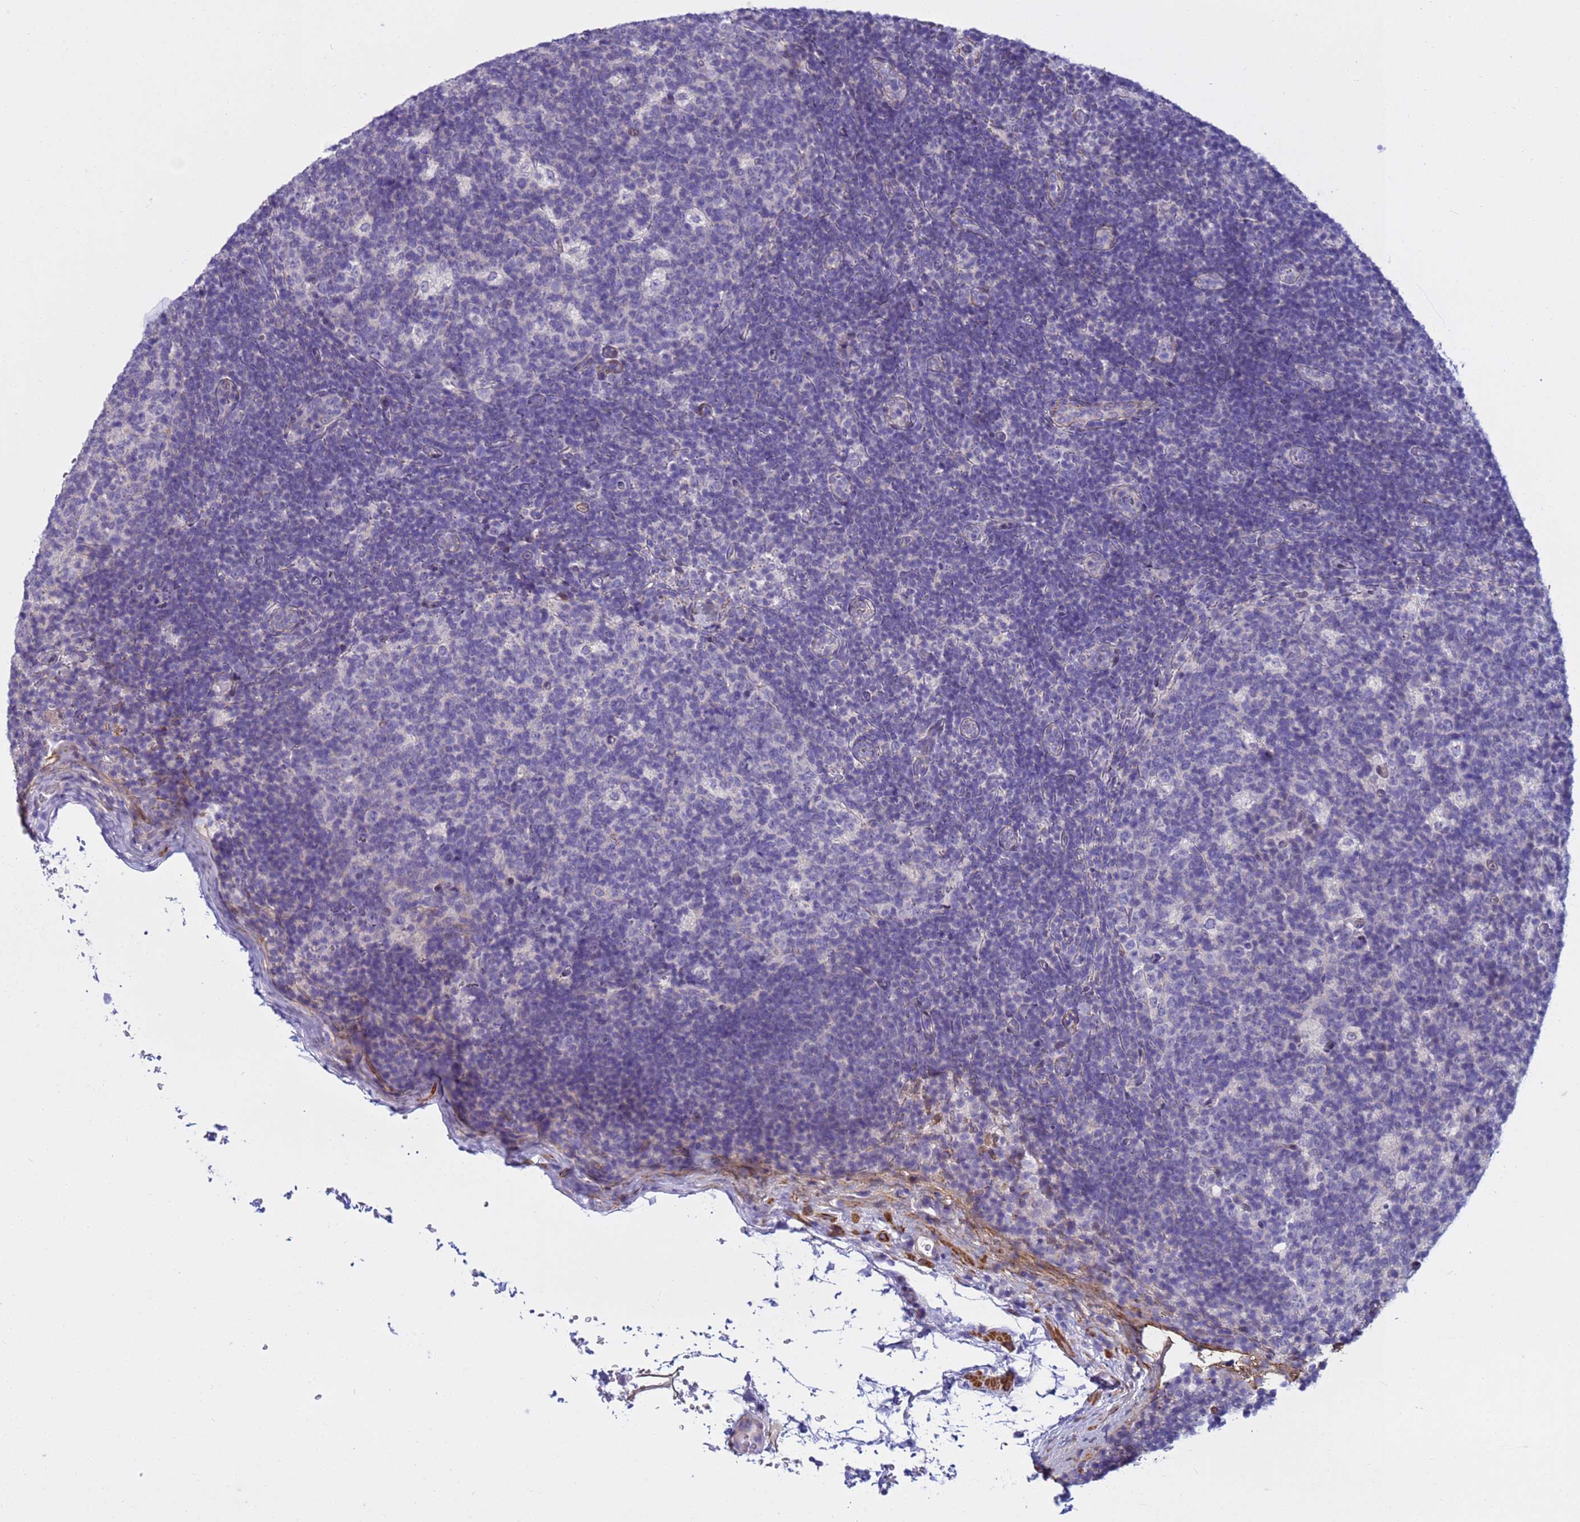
{"staining": {"intensity": "negative", "quantity": "none", "location": "none"}, "tissue": "lymph node", "cell_type": "Germinal center cells", "image_type": "normal", "snomed": [{"axis": "morphology", "description": "Normal tissue, NOS"}, {"axis": "topography", "description": "Lymph node"}], "caption": "Immunohistochemistry histopathology image of benign lymph node stained for a protein (brown), which reveals no expression in germinal center cells. (Stains: DAB immunohistochemistry (IHC) with hematoxylin counter stain, Microscopy: brightfield microscopy at high magnification).", "gene": "P2RX7", "patient": {"sex": "female", "age": 31}}